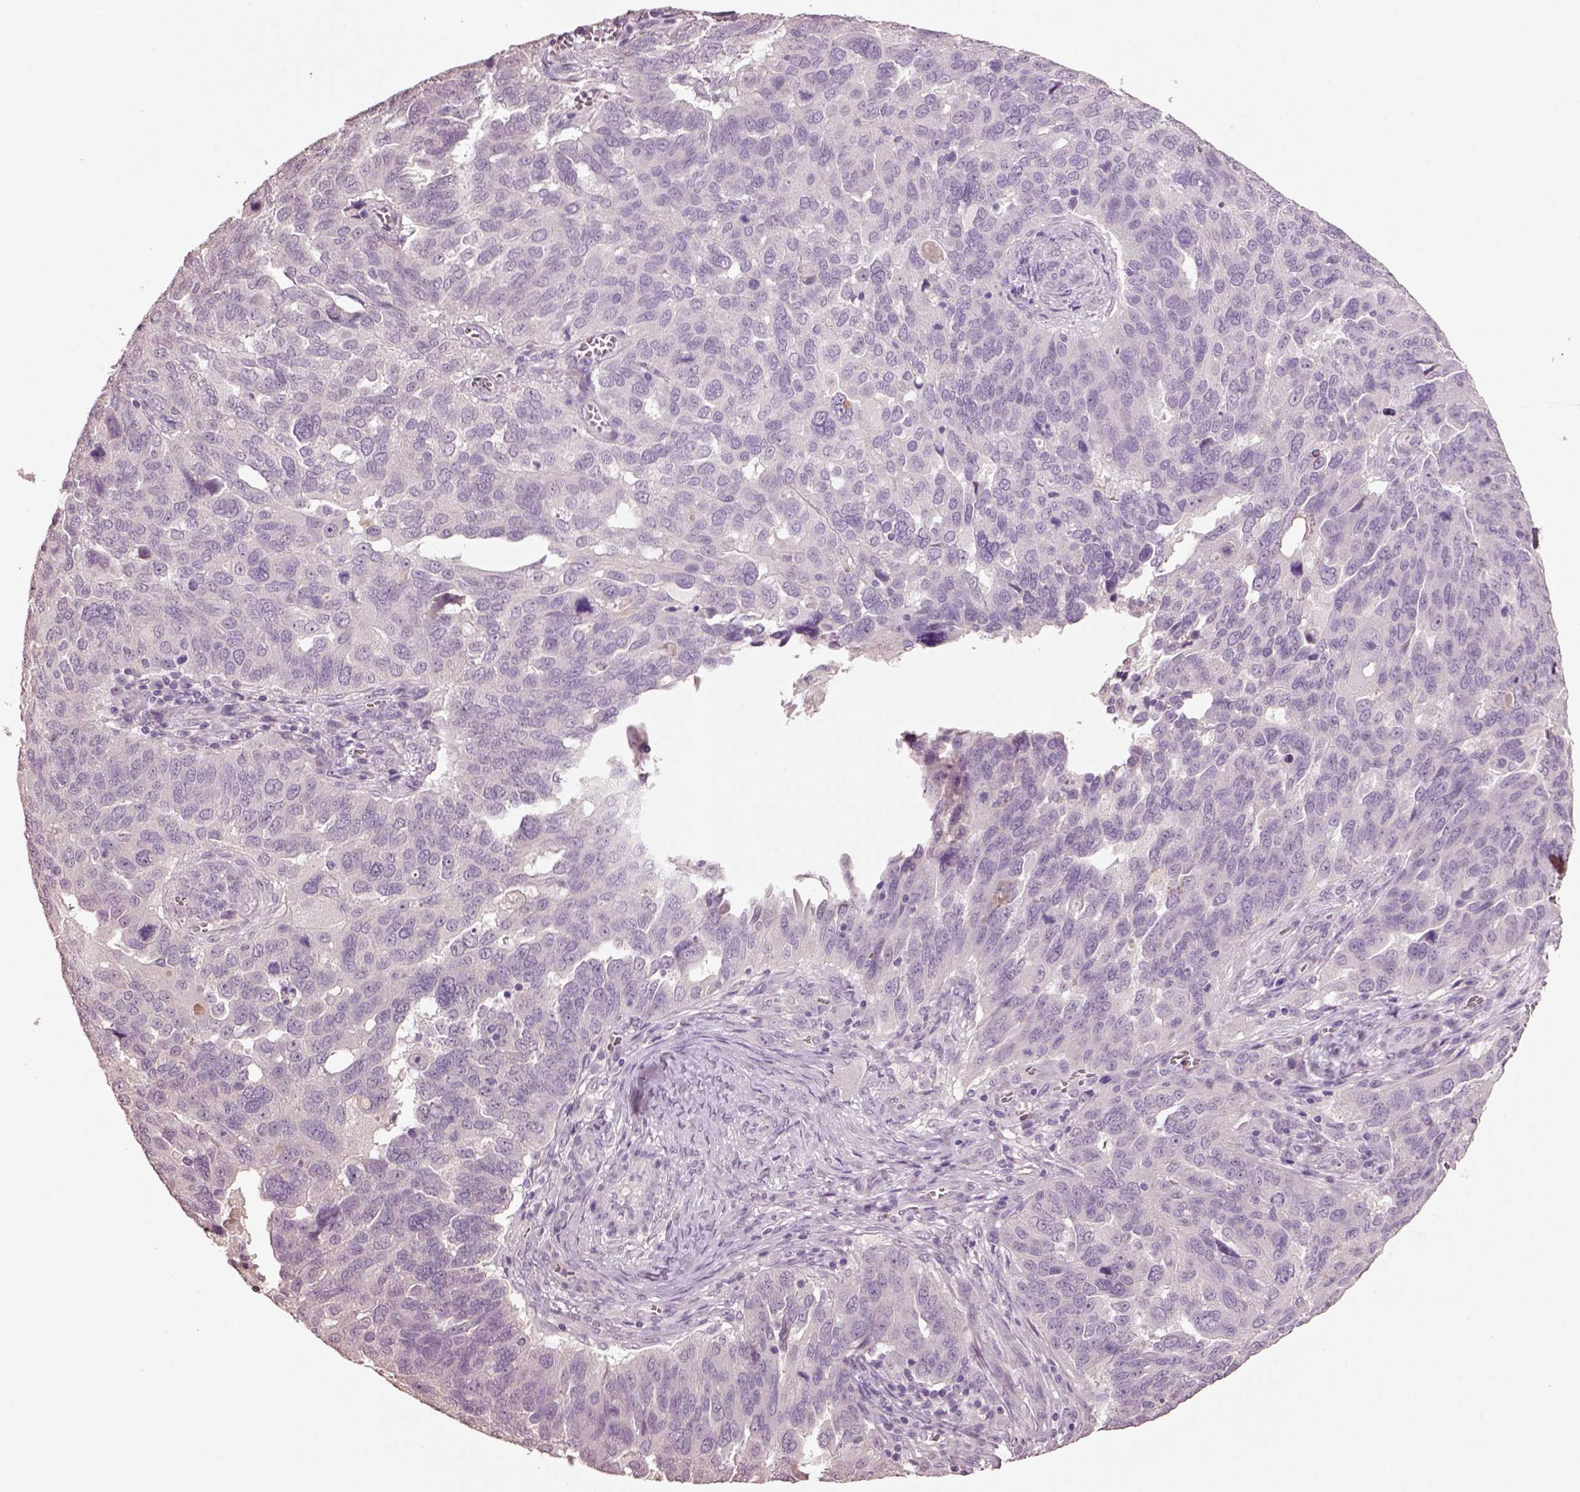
{"staining": {"intensity": "negative", "quantity": "none", "location": "none"}, "tissue": "ovarian cancer", "cell_type": "Tumor cells", "image_type": "cancer", "snomed": [{"axis": "morphology", "description": "Carcinoma, endometroid"}, {"axis": "topography", "description": "Soft tissue"}, {"axis": "topography", "description": "Ovary"}], "caption": "This is an IHC histopathology image of human ovarian cancer. There is no positivity in tumor cells.", "gene": "KCNIP3", "patient": {"sex": "female", "age": 52}}